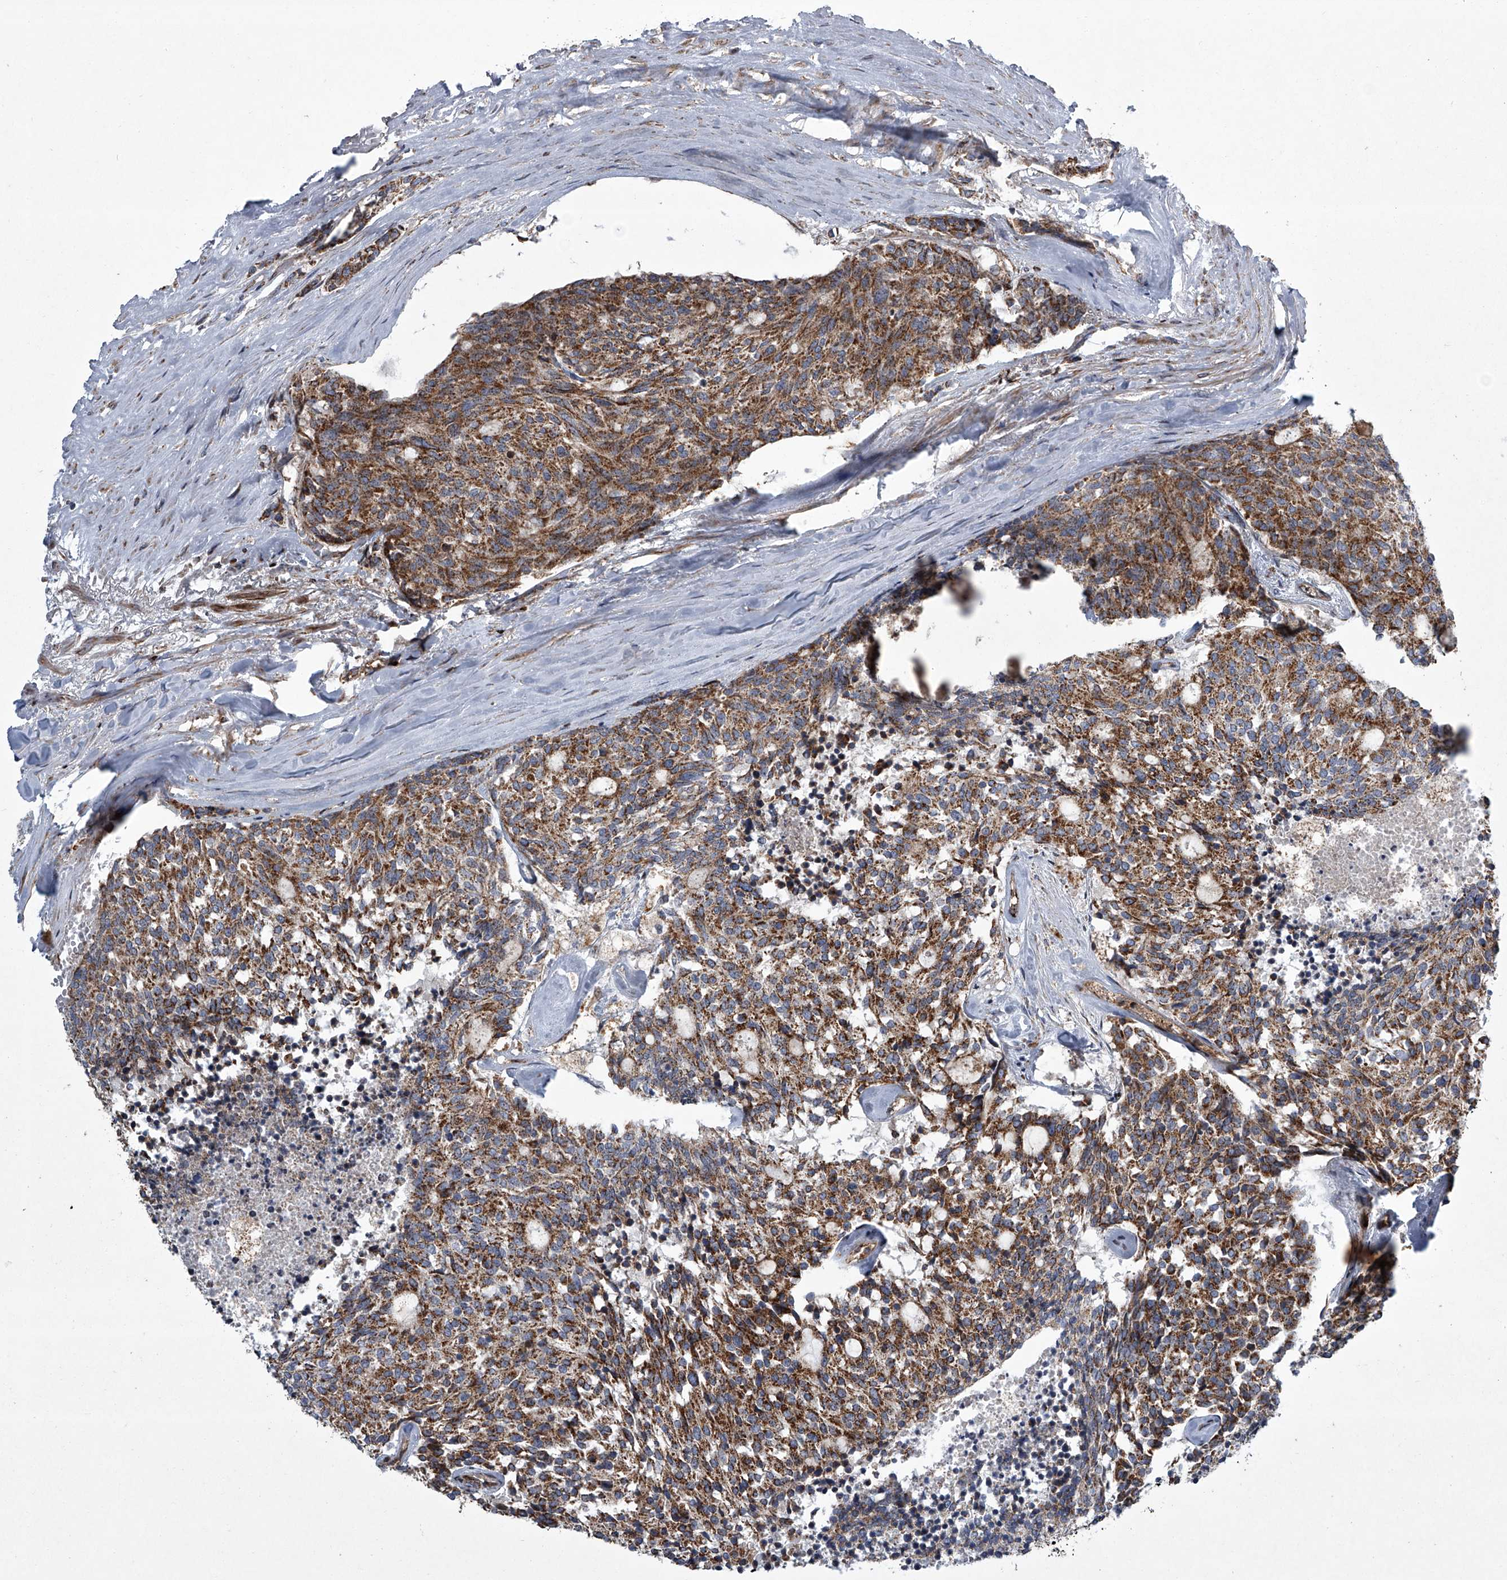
{"staining": {"intensity": "strong", "quantity": ">75%", "location": "cytoplasmic/membranous"}, "tissue": "carcinoid", "cell_type": "Tumor cells", "image_type": "cancer", "snomed": [{"axis": "morphology", "description": "Carcinoid, malignant, NOS"}, {"axis": "topography", "description": "Pancreas"}], "caption": "Immunohistochemical staining of human carcinoid exhibits high levels of strong cytoplasmic/membranous protein staining in approximately >75% of tumor cells. Nuclei are stained in blue.", "gene": "STRADA", "patient": {"sex": "female", "age": 54}}